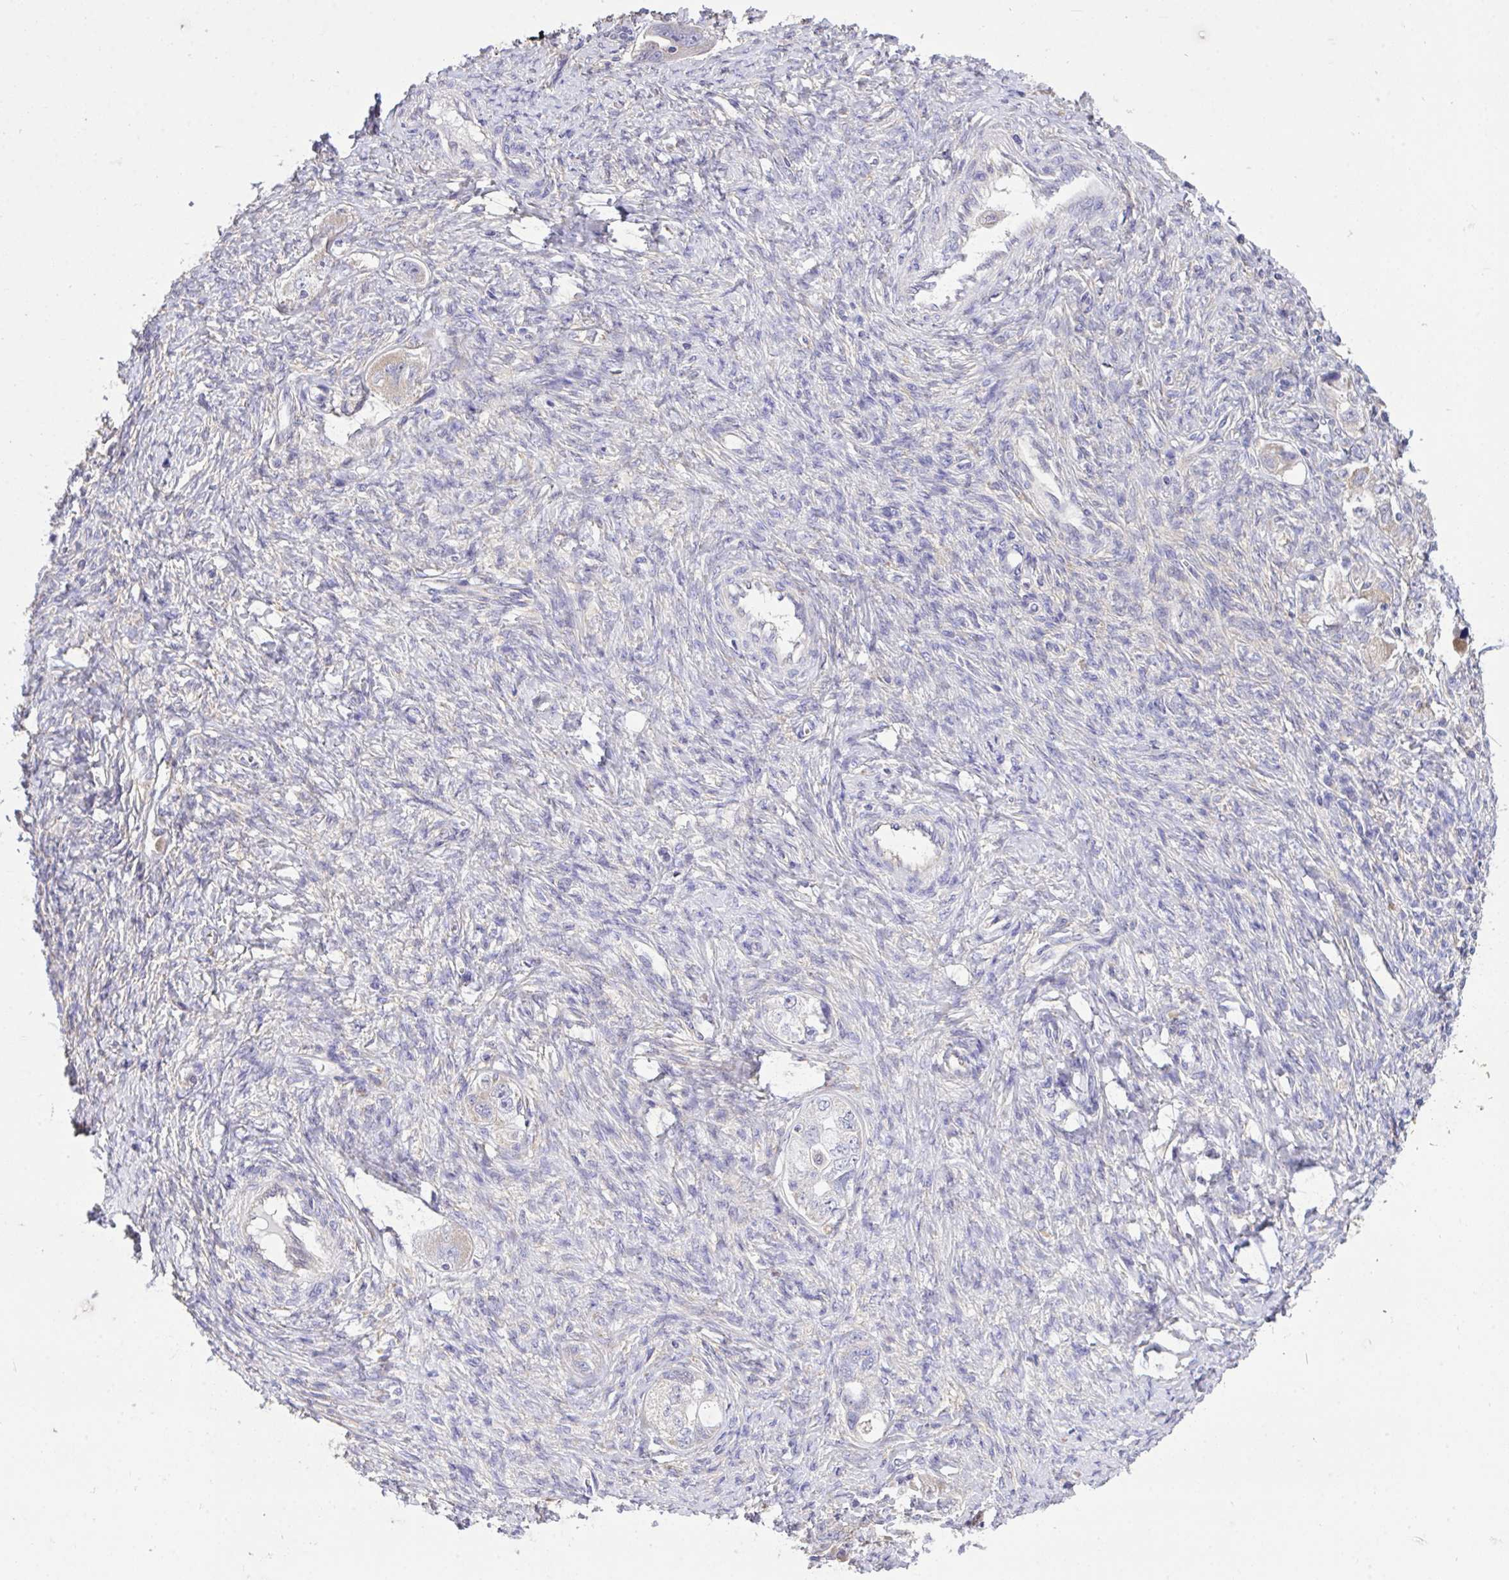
{"staining": {"intensity": "moderate", "quantity": "25%-75%", "location": "cytoplasmic/membranous"}, "tissue": "ovarian cancer", "cell_type": "Tumor cells", "image_type": "cancer", "snomed": [{"axis": "morphology", "description": "Carcinoma, NOS"}, {"axis": "morphology", "description": "Cystadenocarcinoma, serous, NOS"}, {"axis": "topography", "description": "Ovary"}], "caption": "Serous cystadenocarcinoma (ovarian) tissue exhibits moderate cytoplasmic/membranous positivity in about 25%-75% of tumor cells, visualized by immunohistochemistry.", "gene": "MPC2", "patient": {"sex": "female", "age": 69}}